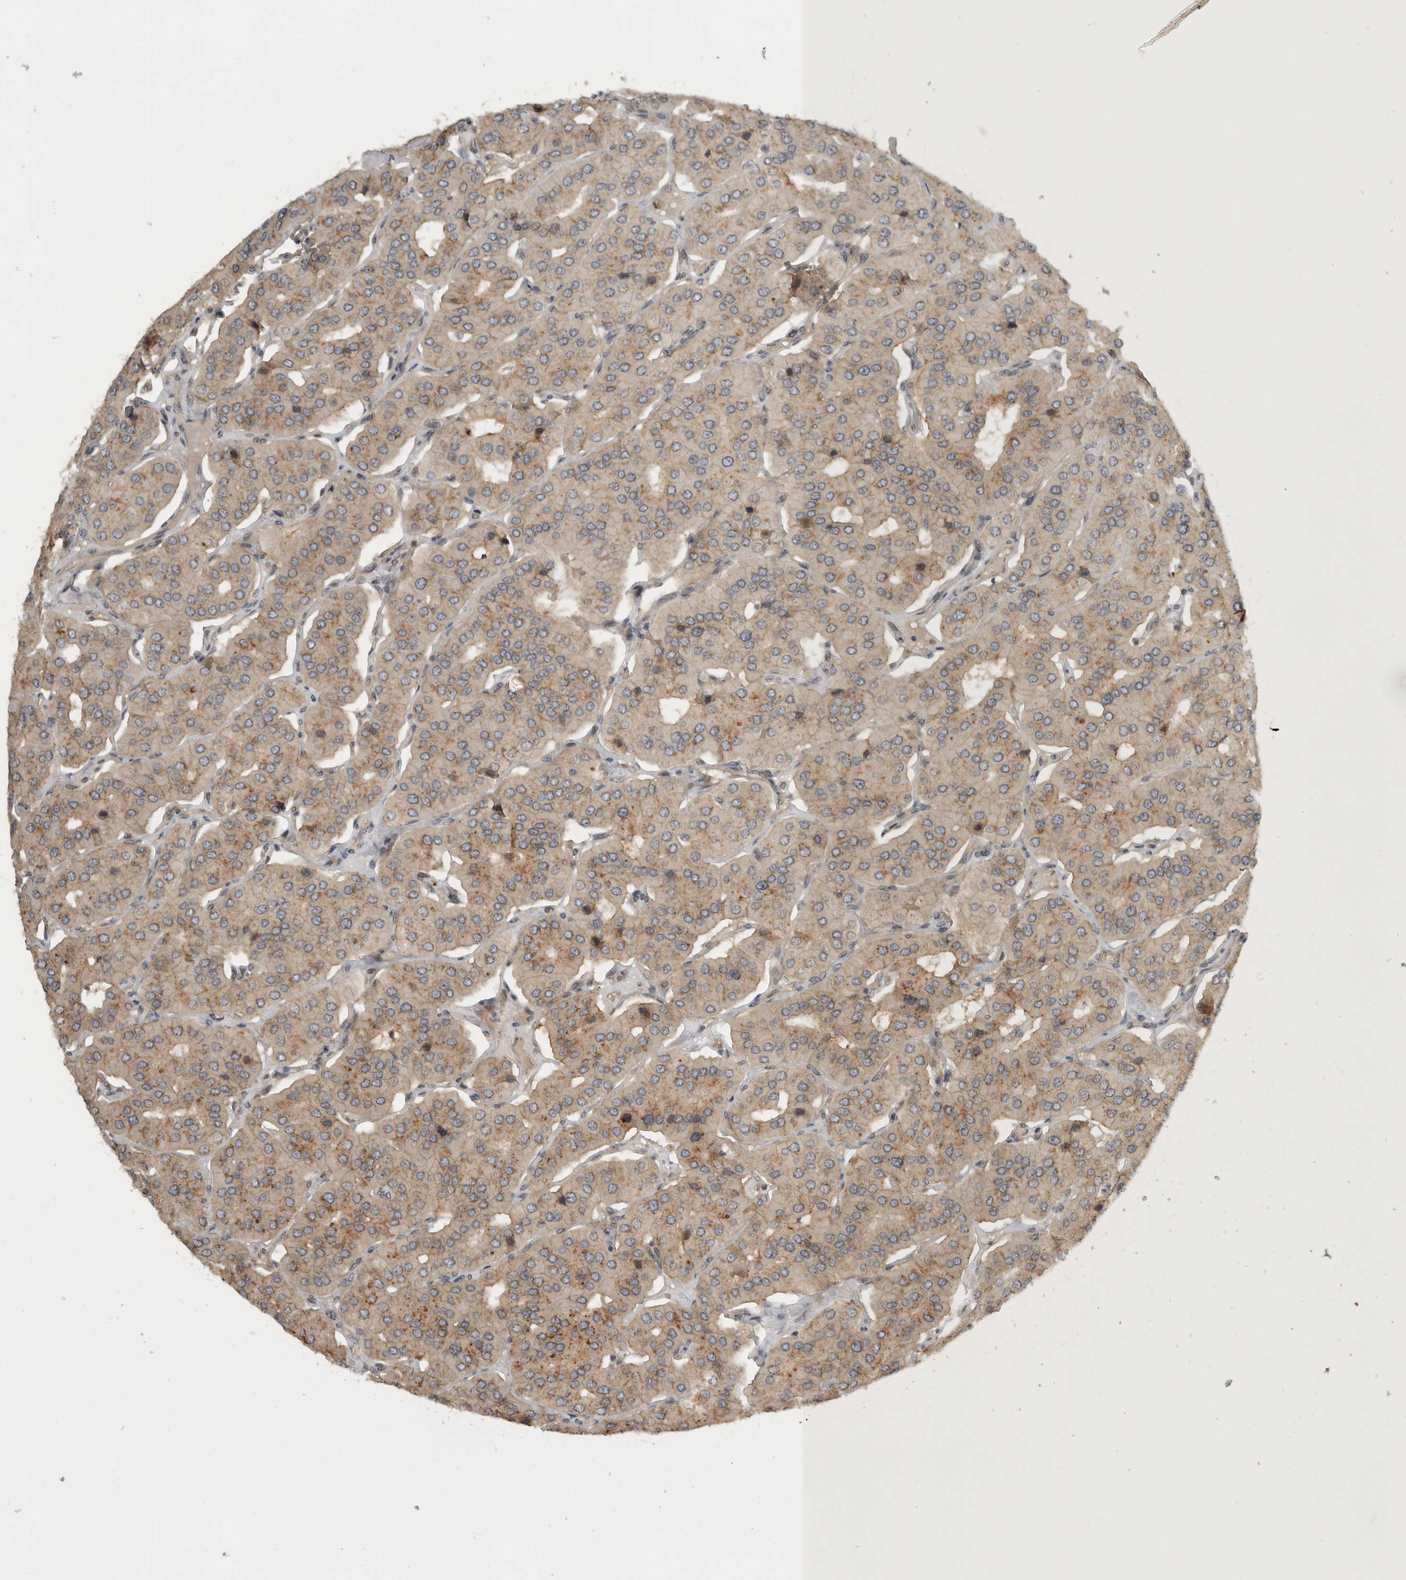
{"staining": {"intensity": "moderate", "quantity": ">75%", "location": "cytoplasmic/membranous"}, "tissue": "parathyroid gland", "cell_type": "Glandular cells", "image_type": "normal", "snomed": [{"axis": "morphology", "description": "Normal tissue, NOS"}, {"axis": "morphology", "description": "Adenoma, NOS"}, {"axis": "topography", "description": "Parathyroid gland"}], "caption": "Glandular cells exhibit moderate cytoplasmic/membranous positivity in about >75% of cells in unremarkable parathyroid gland. (DAB (3,3'-diaminobenzidine) = brown stain, brightfield microscopy at high magnification).", "gene": "CUEDC1", "patient": {"sex": "female", "age": 86}}